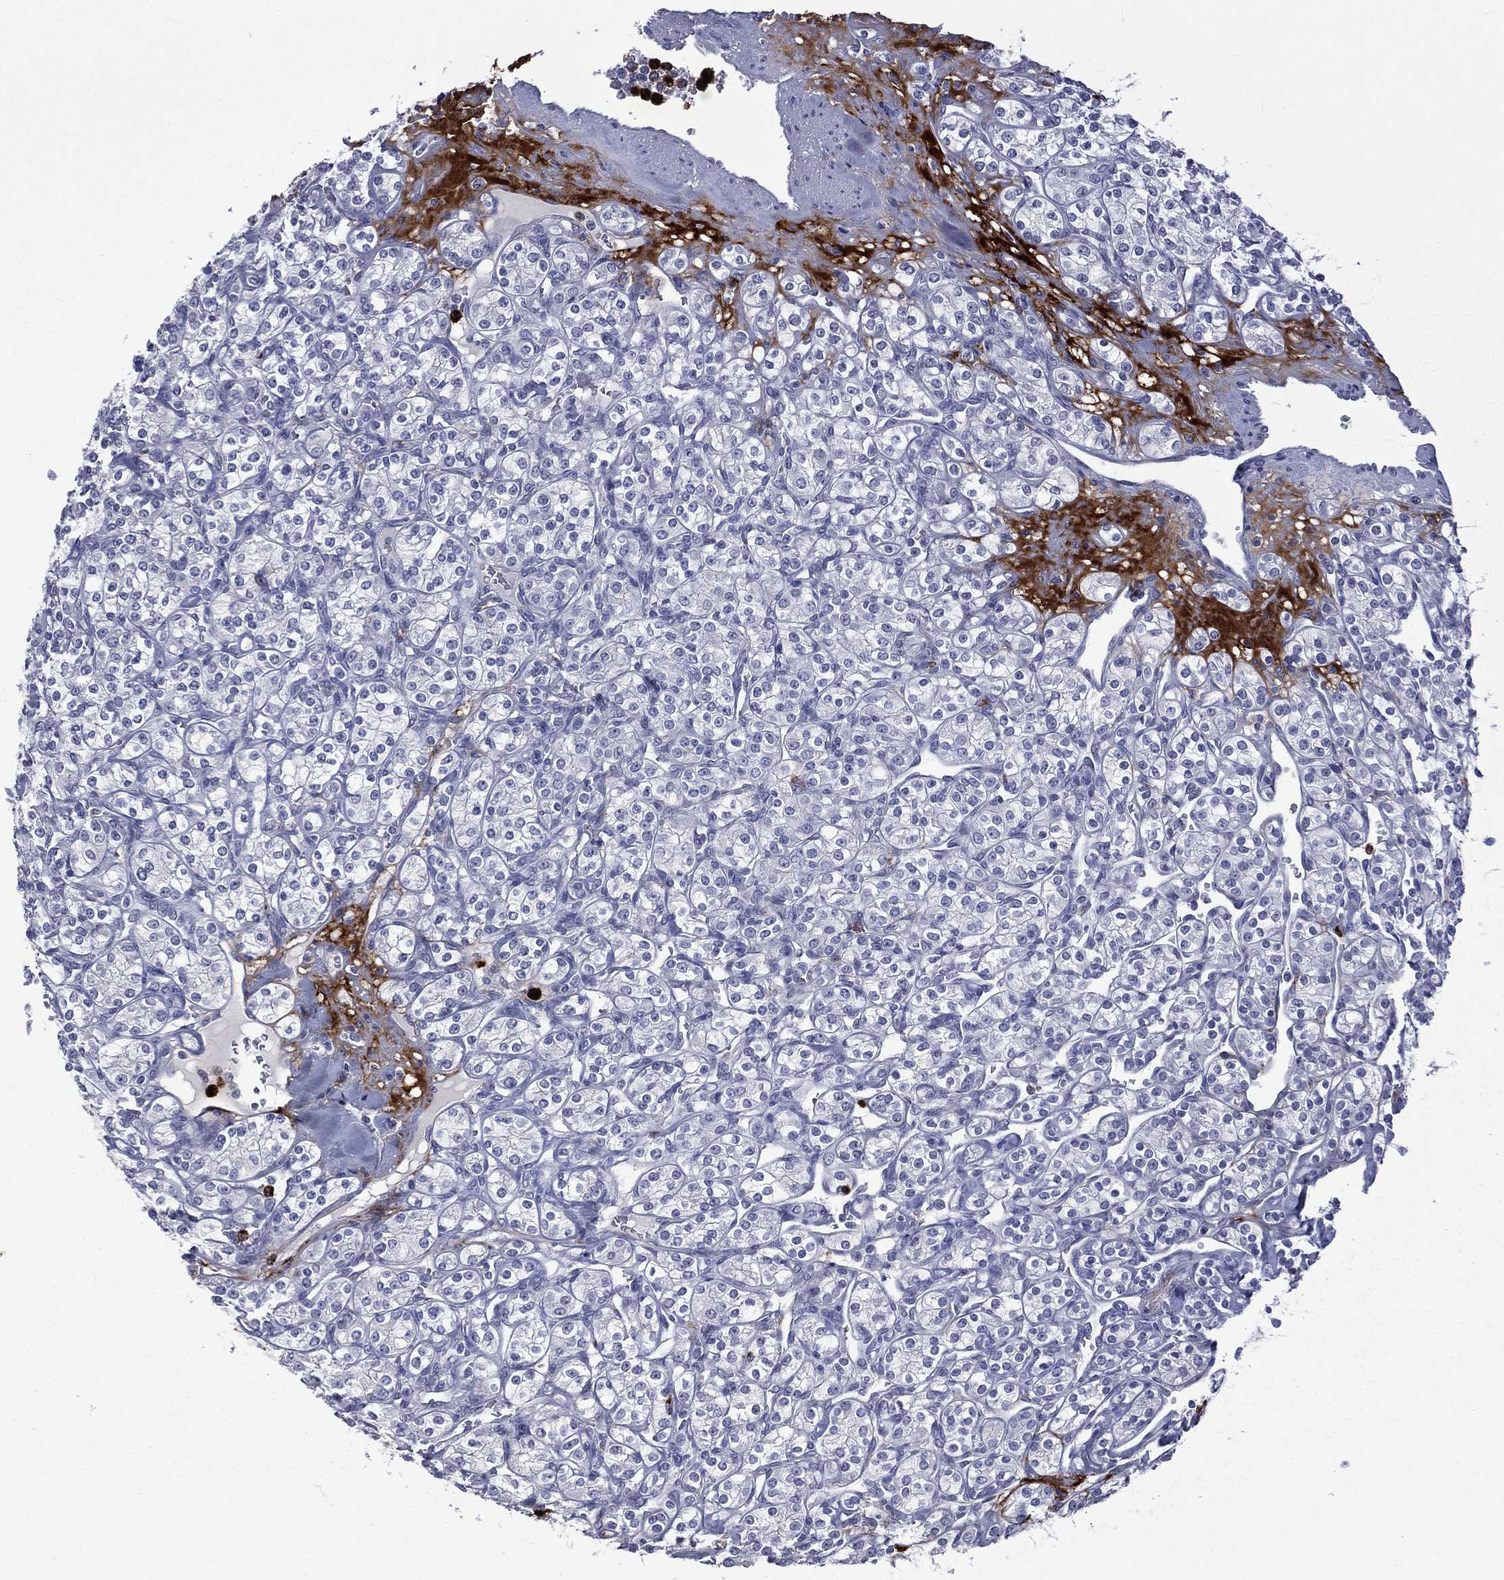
{"staining": {"intensity": "negative", "quantity": "none", "location": "none"}, "tissue": "renal cancer", "cell_type": "Tumor cells", "image_type": "cancer", "snomed": [{"axis": "morphology", "description": "Adenocarcinoma, NOS"}, {"axis": "topography", "description": "Kidney"}], "caption": "This is a image of immunohistochemistry (IHC) staining of renal adenocarcinoma, which shows no positivity in tumor cells.", "gene": "ELANE", "patient": {"sex": "male", "age": 77}}